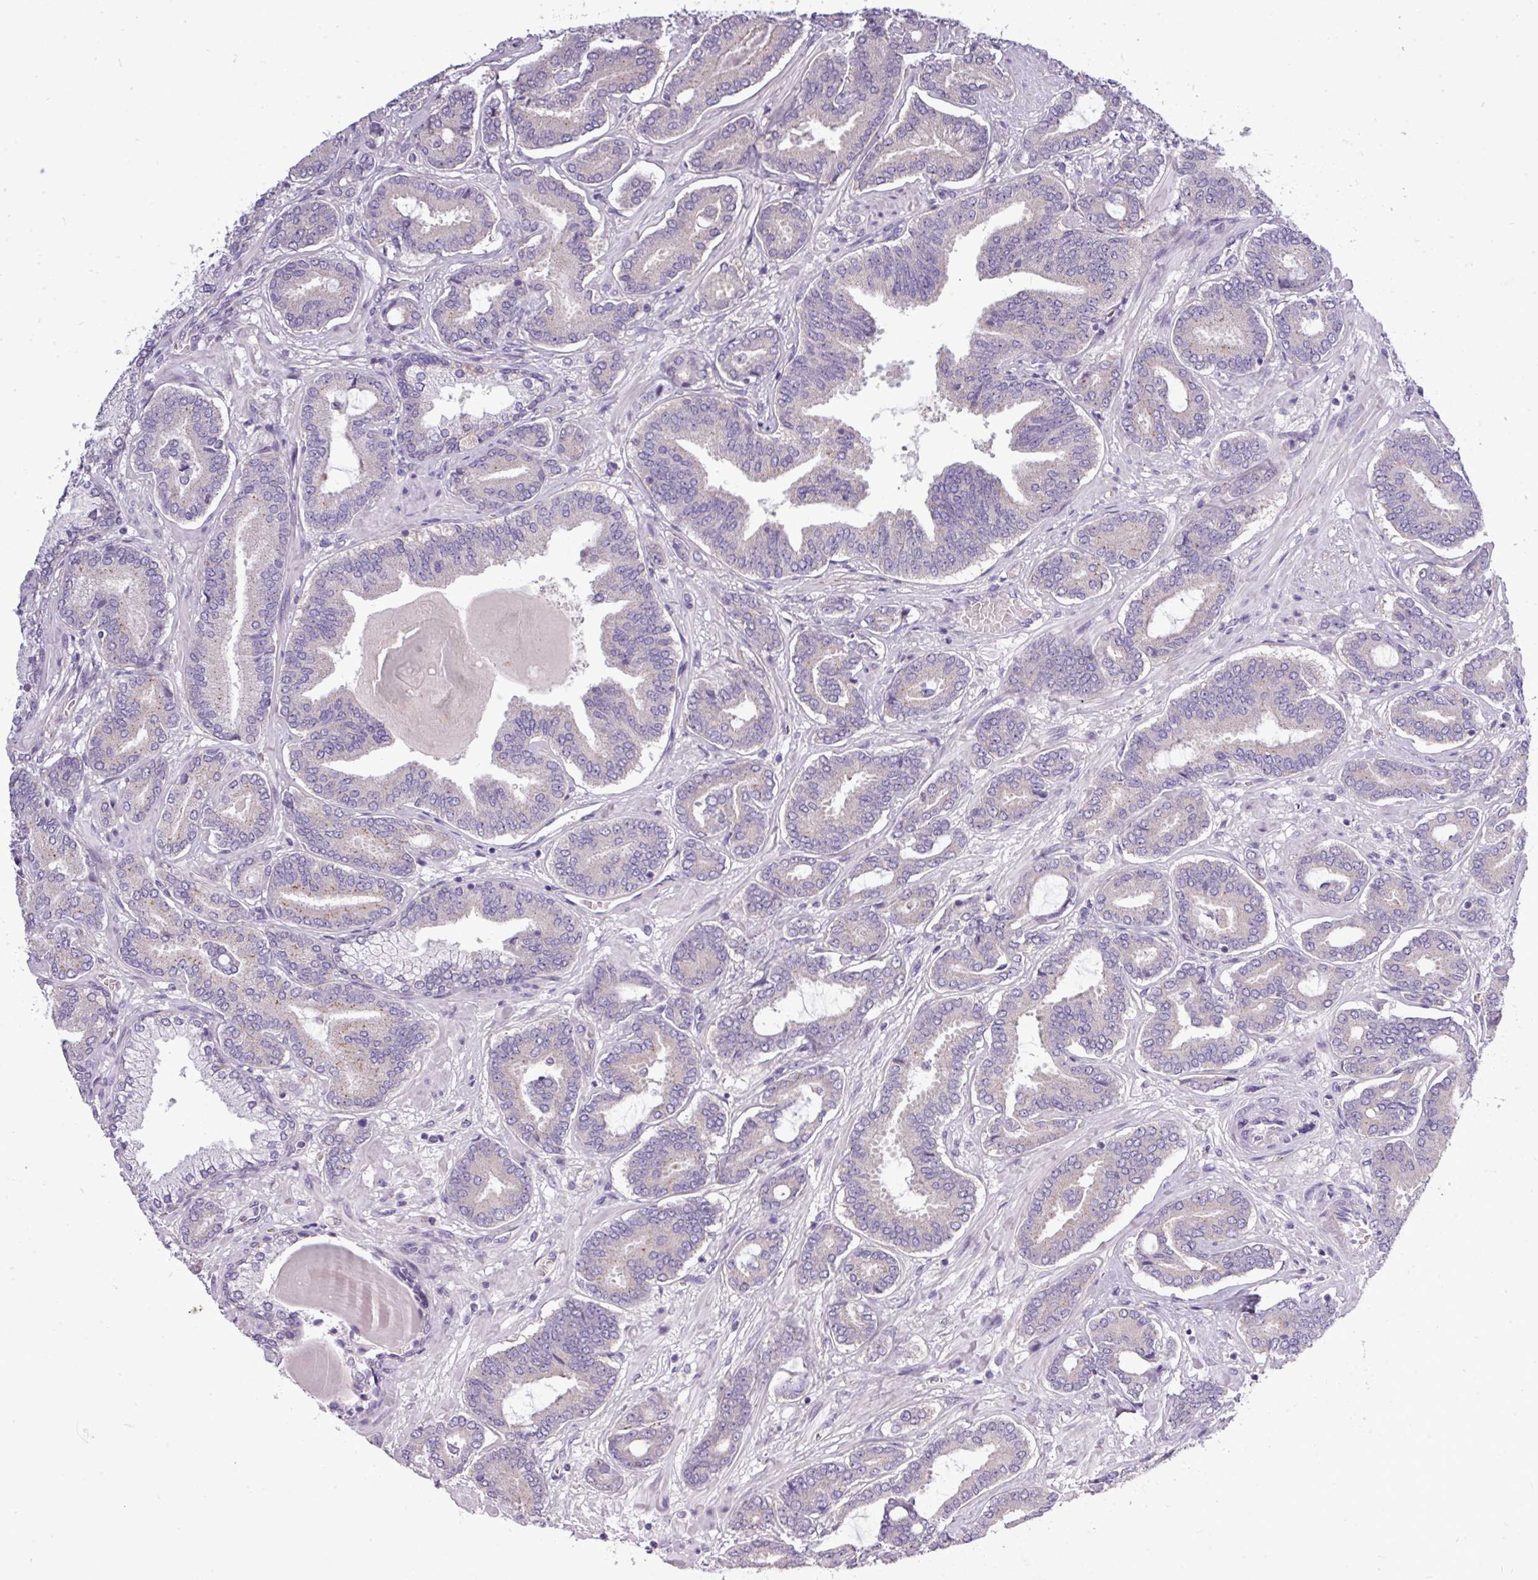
{"staining": {"intensity": "negative", "quantity": "none", "location": "none"}, "tissue": "prostate cancer", "cell_type": "Tumor cells", "image_type": "cancer", "snomed": [{"axis": "morphology", "description": "Adenocarcinoma, Low grade"}, {"axis": "topography", "description": "Prostate and seminal vesicle, NOS"}], "caption": "Tumor cells are negative for protein expression in human prostate cancer. (DAB immunohistochemistry, high magnification).", "gene": "DNAAF9", "patient": {"sex": "male", "age": 61}}